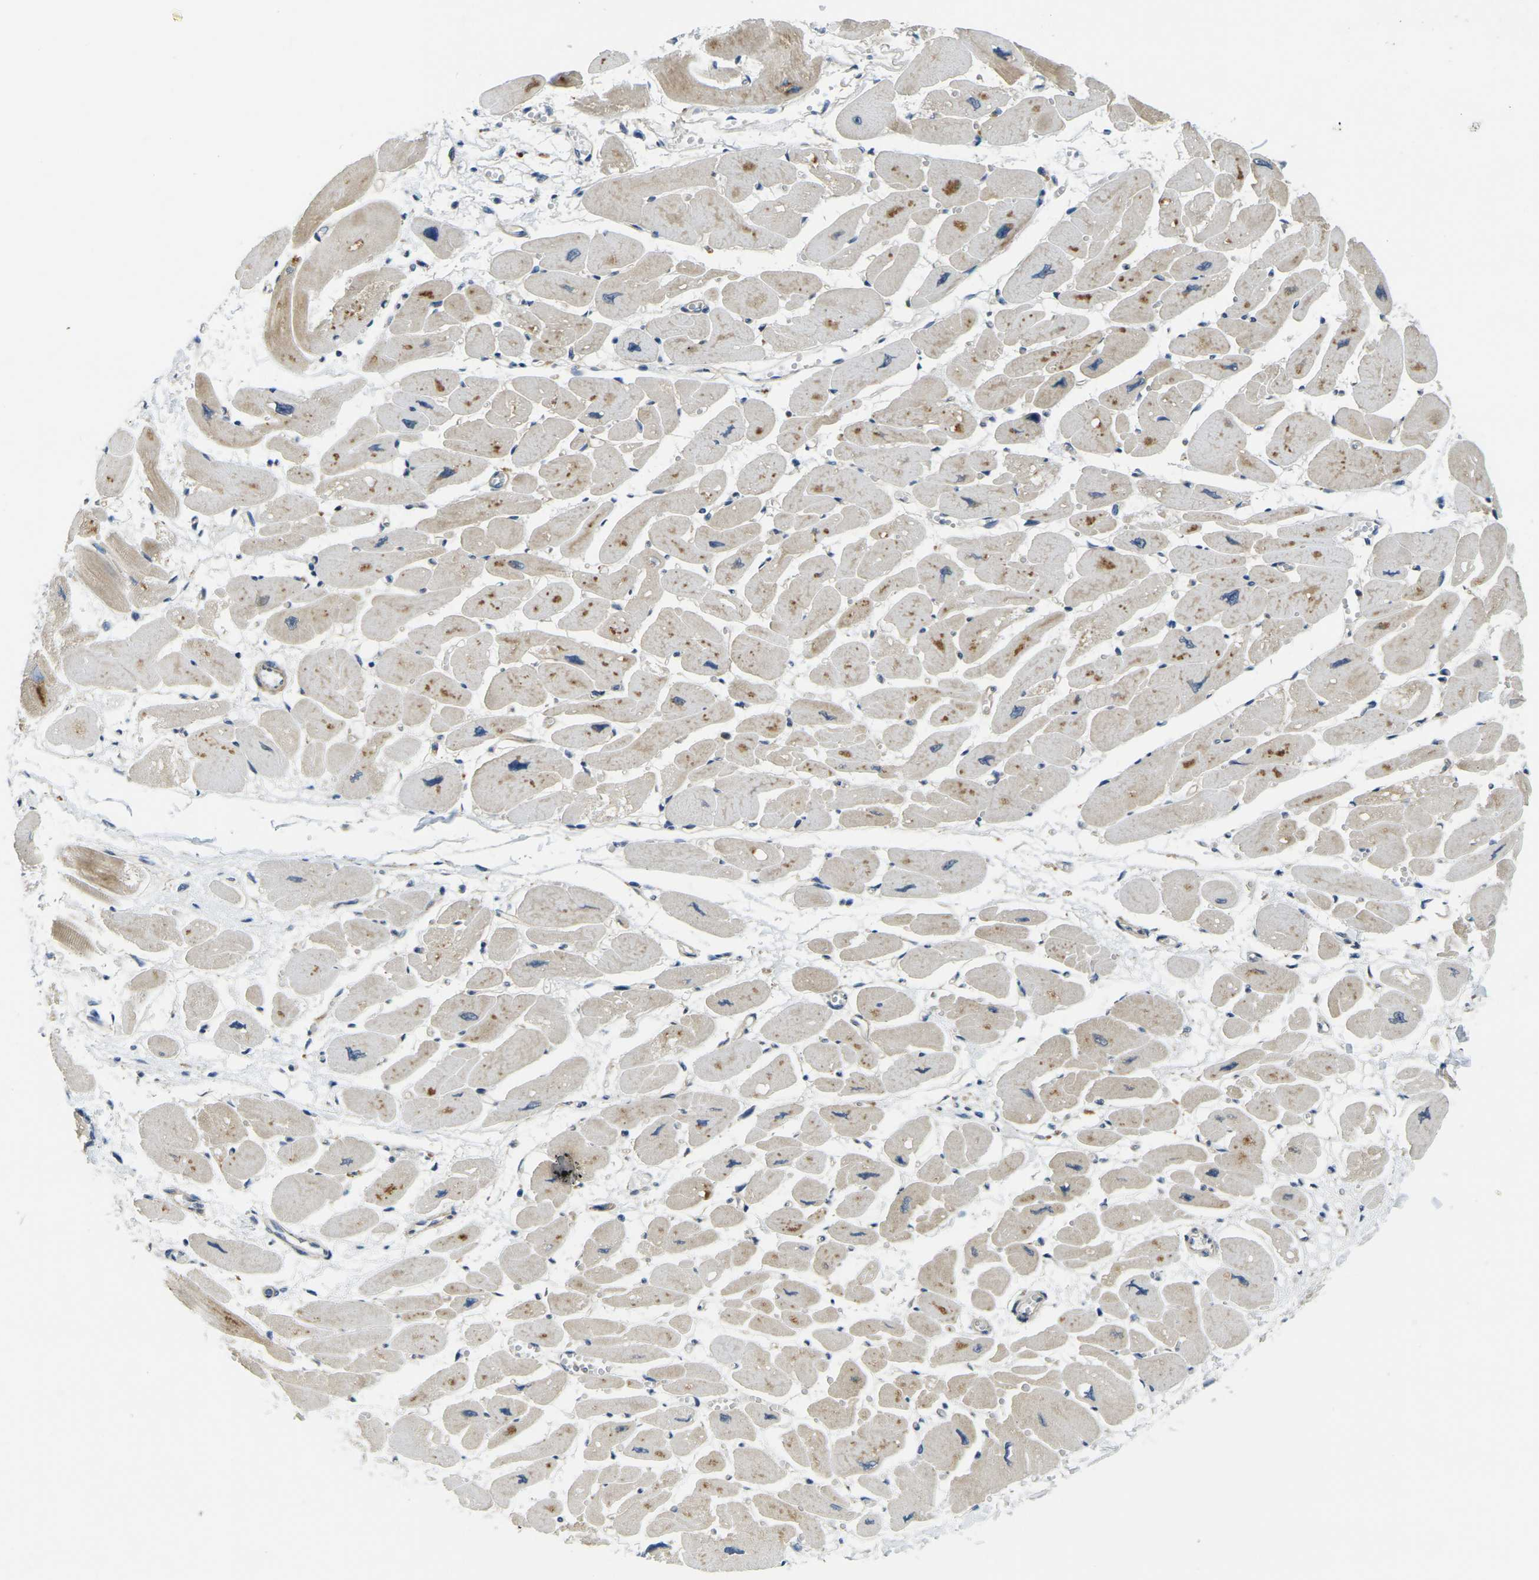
{"staining": {"intensity": "weak", "quantity": ">75%", "location": "cytoplasmic/membranous"}, "tissue": "heart muscle", "cell_type": "Cardiomyocytes", "image_type": "normal", "snomed": [{"axis": "morphology", "description": "Normal tissue, NOS"}, {"axis": "topography", "description": "Heart"}], "caption": "Cardiomyocytes exhibit weak cytoplasmic/membranous staining in approximately >75% of cells in benign heart muscle.", "gene": "KCTD10", "patient": {"sex": "female", "age": 54}}